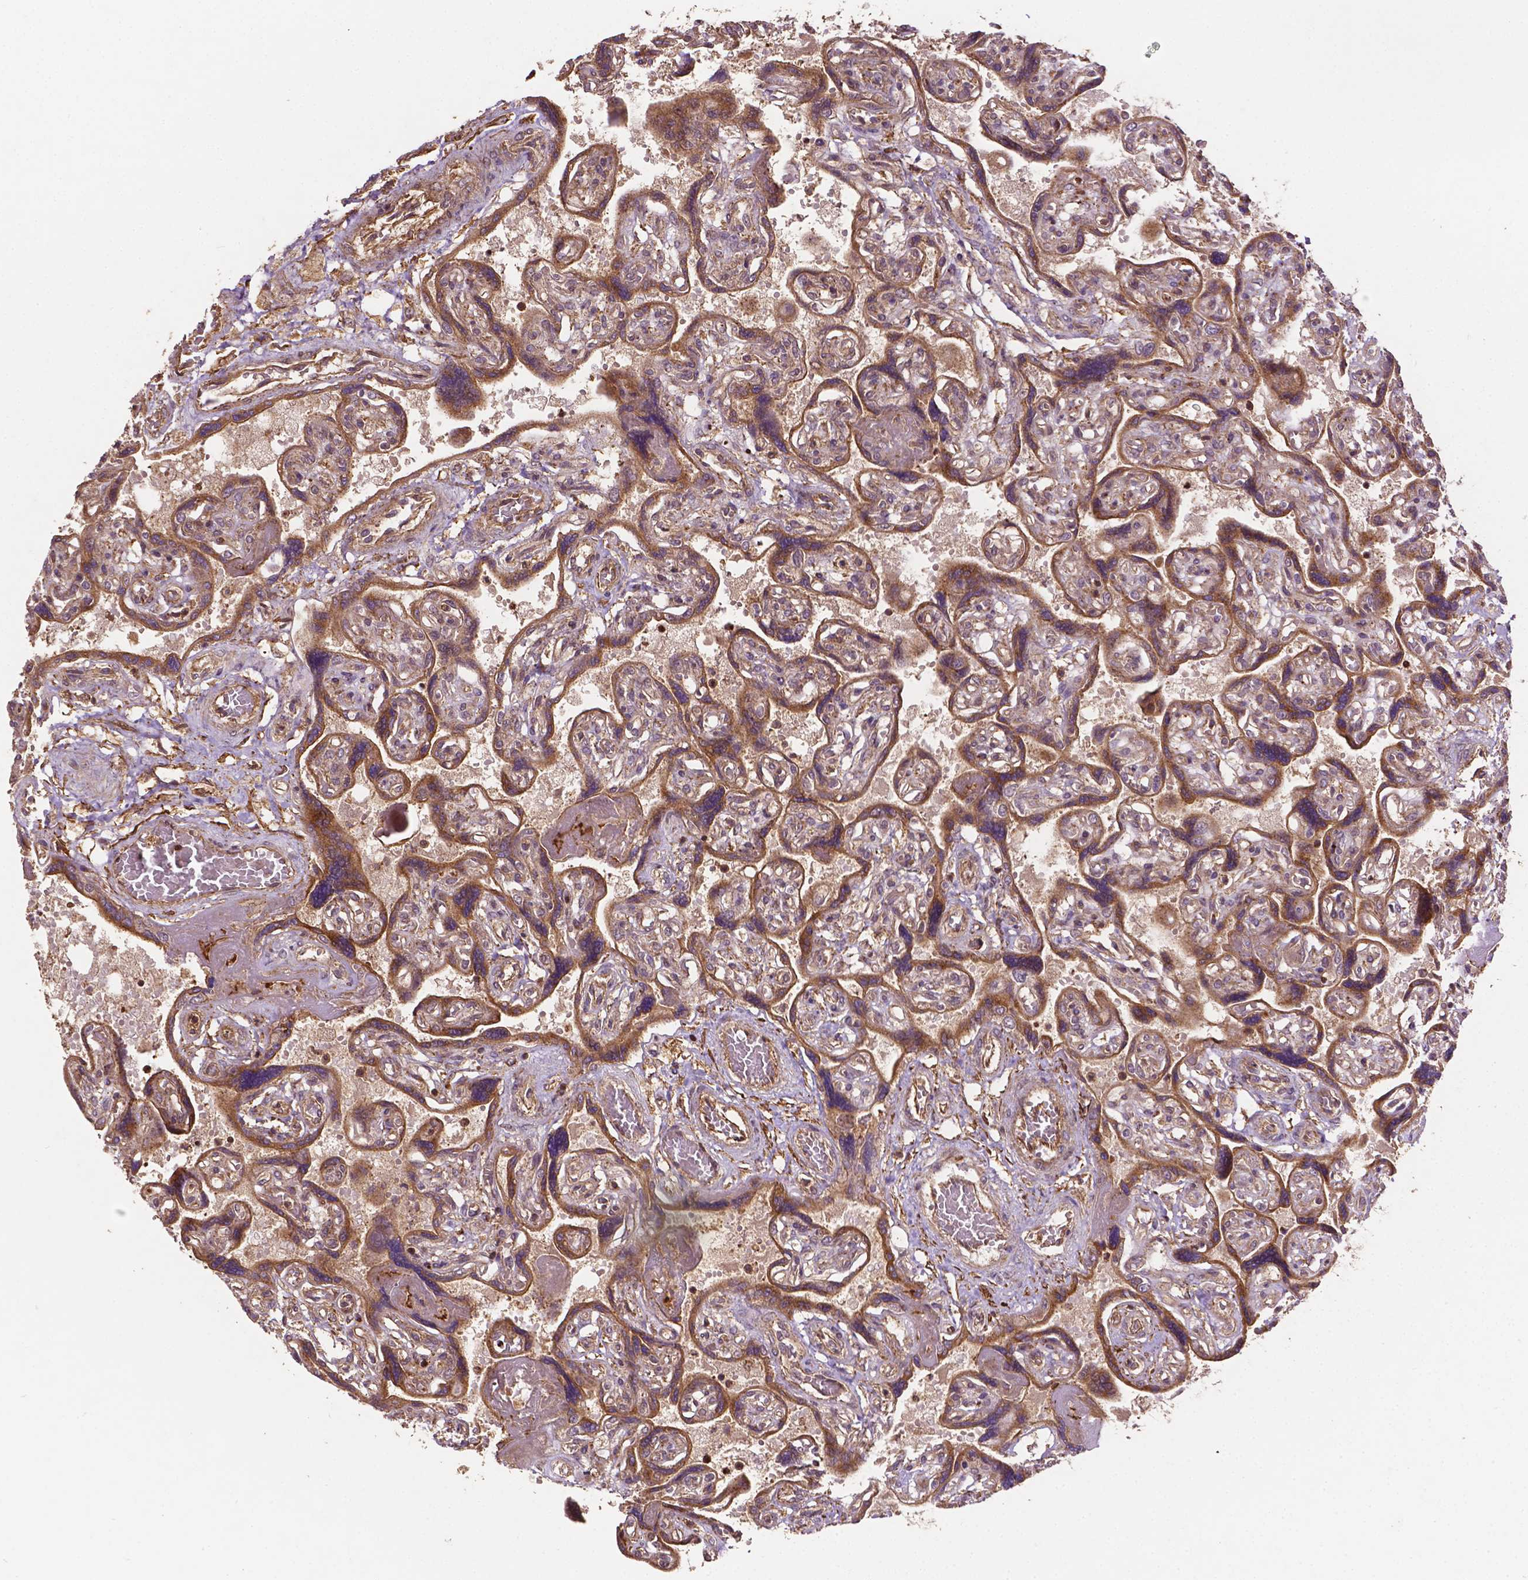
{"staining": {"intensity": "weak", "quantity": ">75%", "location": "cytoplasmic/membranous"}, "tissue": "placenta", "cell_type": "Decidual cells", "image_type": "normal", "snomed": [{"axis": "morphology", "description": "Normal tissue, NOS"}, {"axis": "topography", "description": "Placenta"}], "caption": "This histopathology image demonstrates immunohistochemistry staining of benign human placenta, with low weak cytoplasmic/membranous staining in about >75% of decidual cells.", "gene": "ZMYND19", "patient": {"sex": "female", "age": 32}}